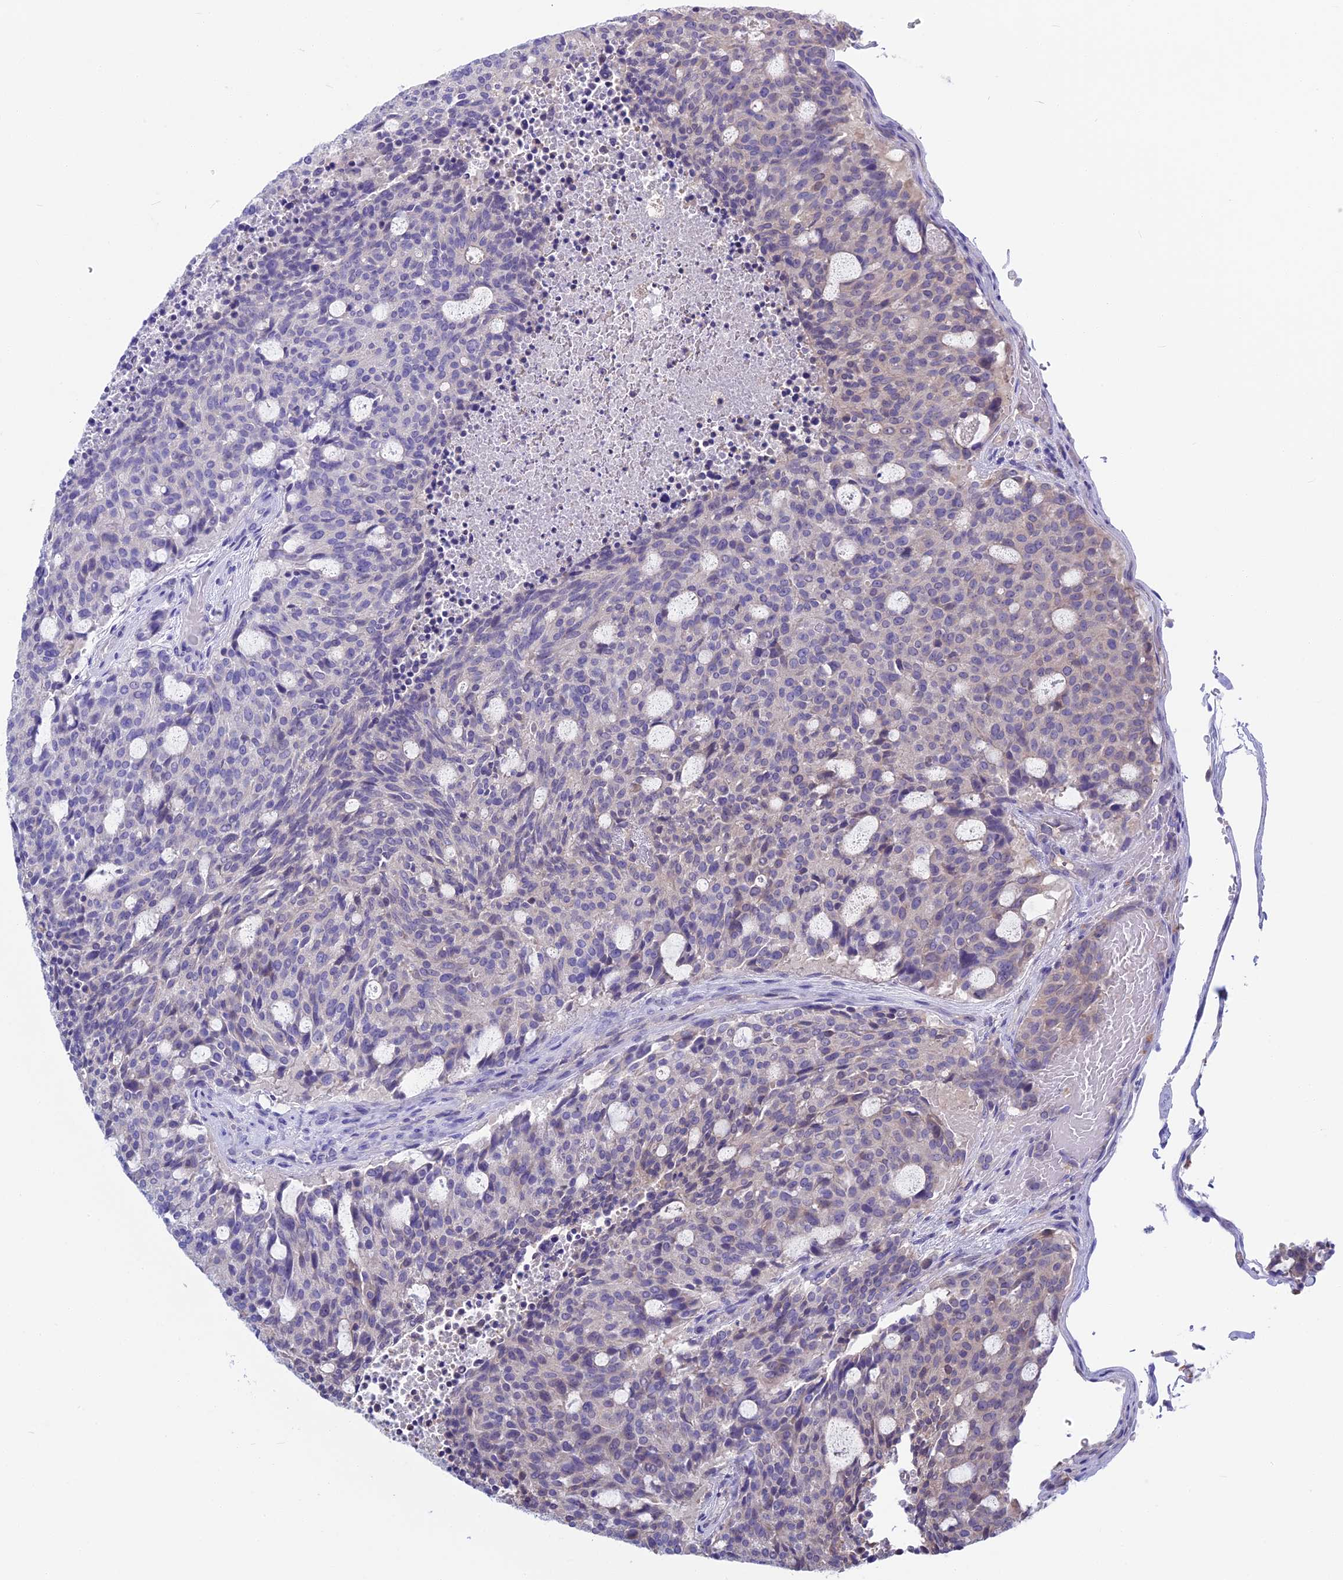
{"staining": {"intensity": "negative", "quantity": "none", "location": "none"}, "tissue": "carcinoid", "cell_type": "Tumor cells", "image_type": "cancer", "snomed": [{"axis": "morphology", "description": "Carcinoid, malignant, NOS"}, {"axis": "topography", "description": "Pancreas"}], "caption": "Protein analysis of carcinoid demonstrates no significant staining in tumor cells. (Stains: DAB immunohistochemistry with hematoxylin counter stain, Microscopy: brightfield microscopy at high magnification).", "gene": "SNAP91", "patient": {"sex": "female", "age": 54}}